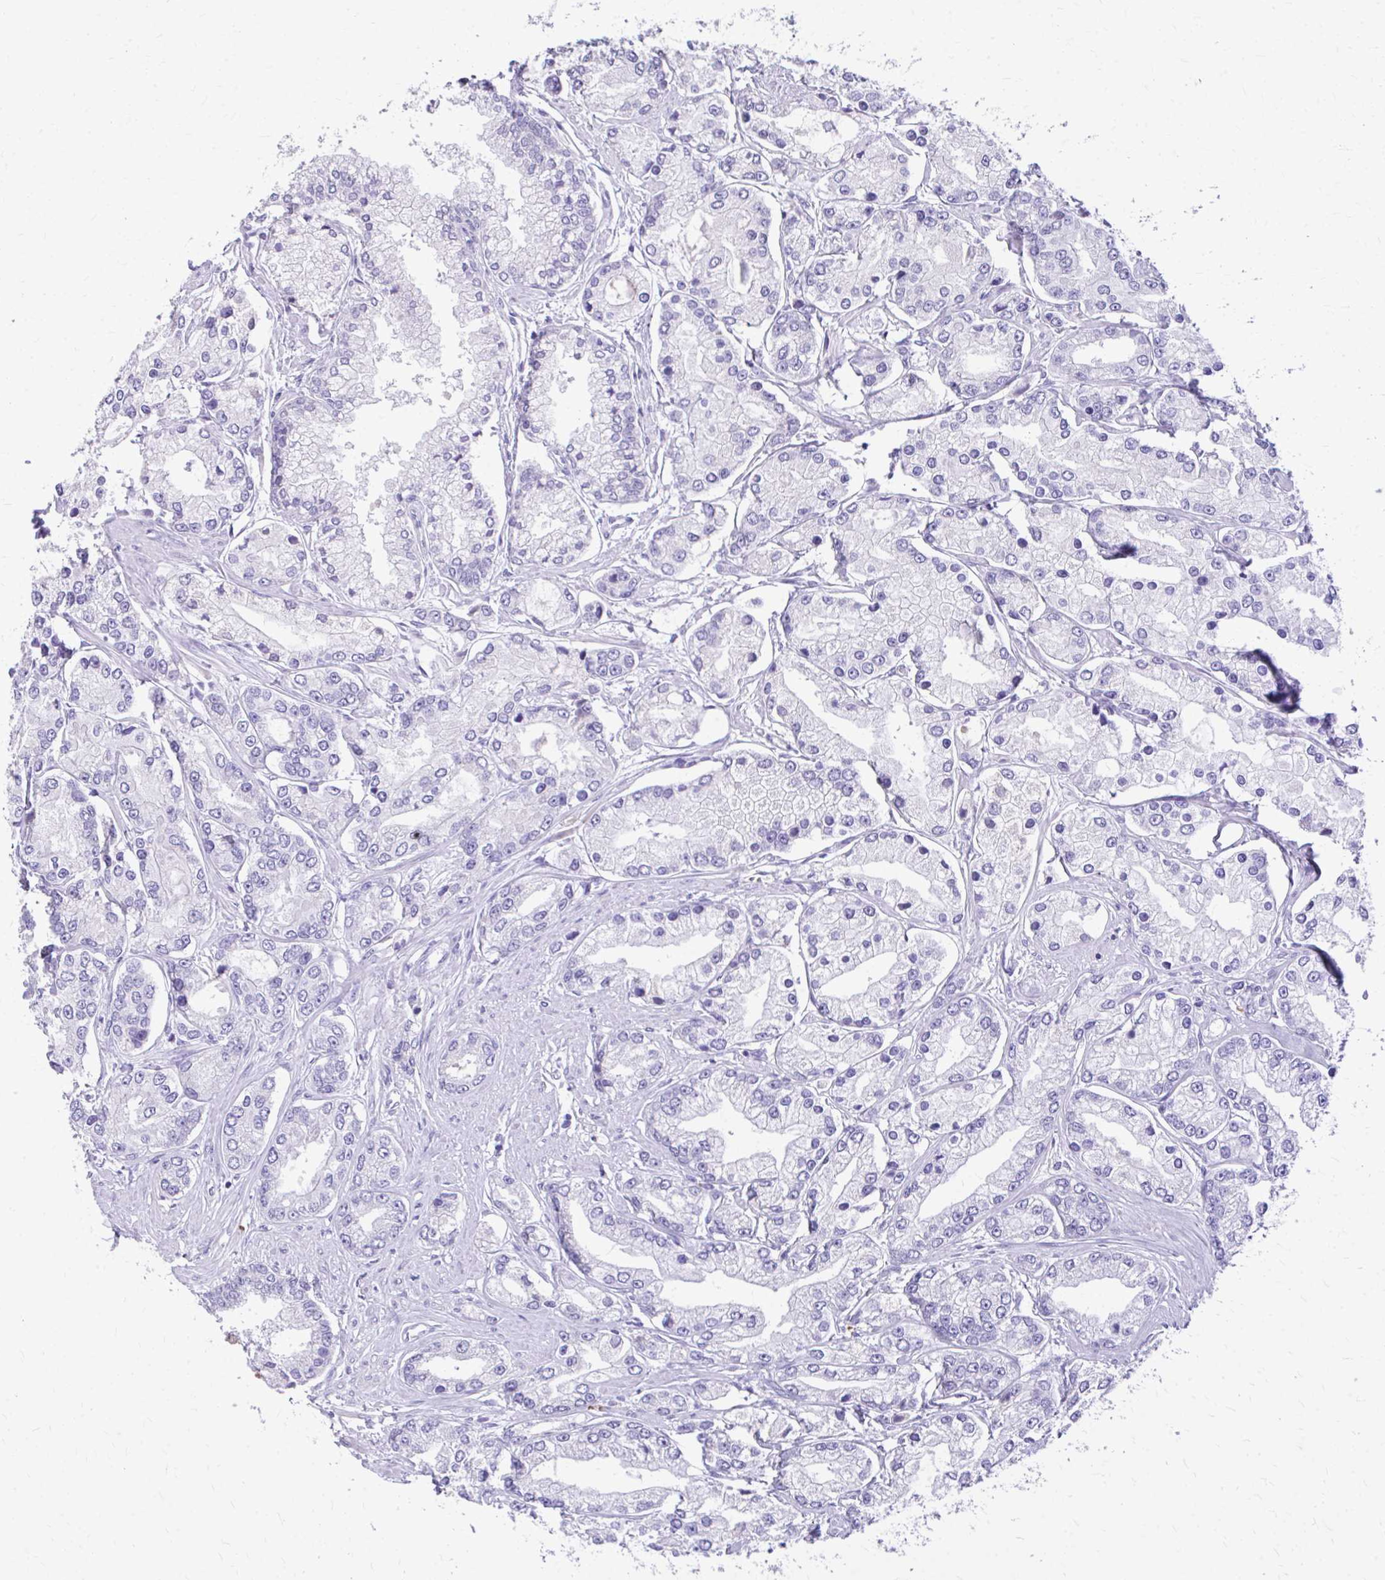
{"staining": {"intensity": "negative", "quantity": "none", "location": "none"}, "tissue": "prostate cancer", "cell_type": "Tumor cells", "image_type": "cancer", "snomed": [{"axis": "morphology", "description": "Adenocarcinoma, High grade"}, {"axis": "topography", "description": "Prostate"}], "caption": "This is an IHC image of prostate cancer (high-grade adenocarcinoma). There is no staining in tumor cells.", "gene": "CFH", "patient": {"sex": "male", "age": 66}}